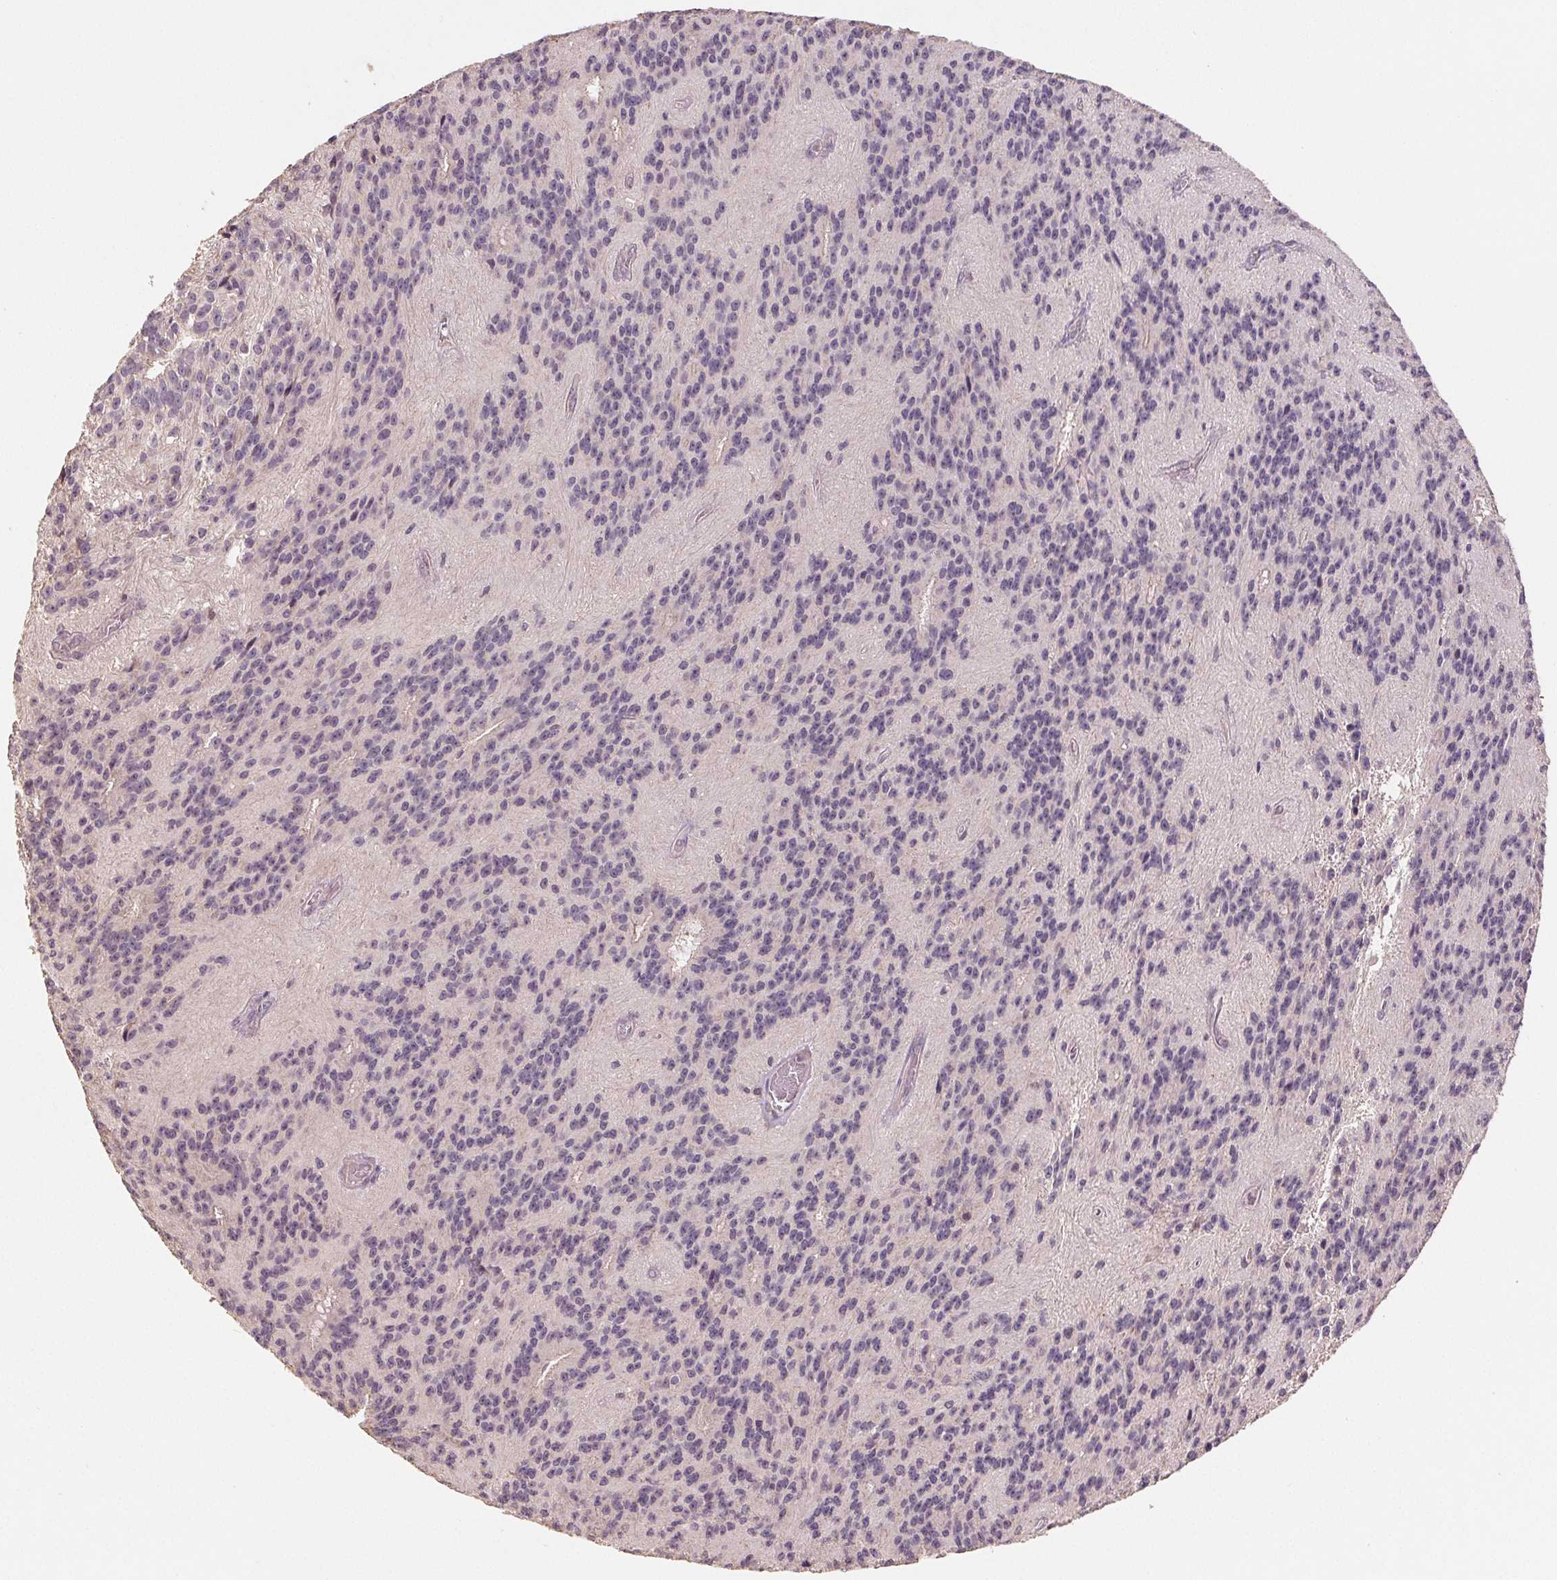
{"staining": {"intensity": "negative", "quantity": "none", "location": "none"}, "tissue": "glioma", "cell_type": "Tumor cells", "image_type": "cancer", "snomed": [{"axis": "morphology", "description": "Glioma, malignant, Low grade"}, {"axis": "topography", "description": "Brain"}], "caption": "DAB immunohistochemical staining of human low-grade glioma (malignant) reveals no significant positivity in tumor cells. (Immunohistochemistry (ihc), brightfield microscopy, high magnification).", "gene": "COX14", "patient": {"sex": "male", "age": 31}}